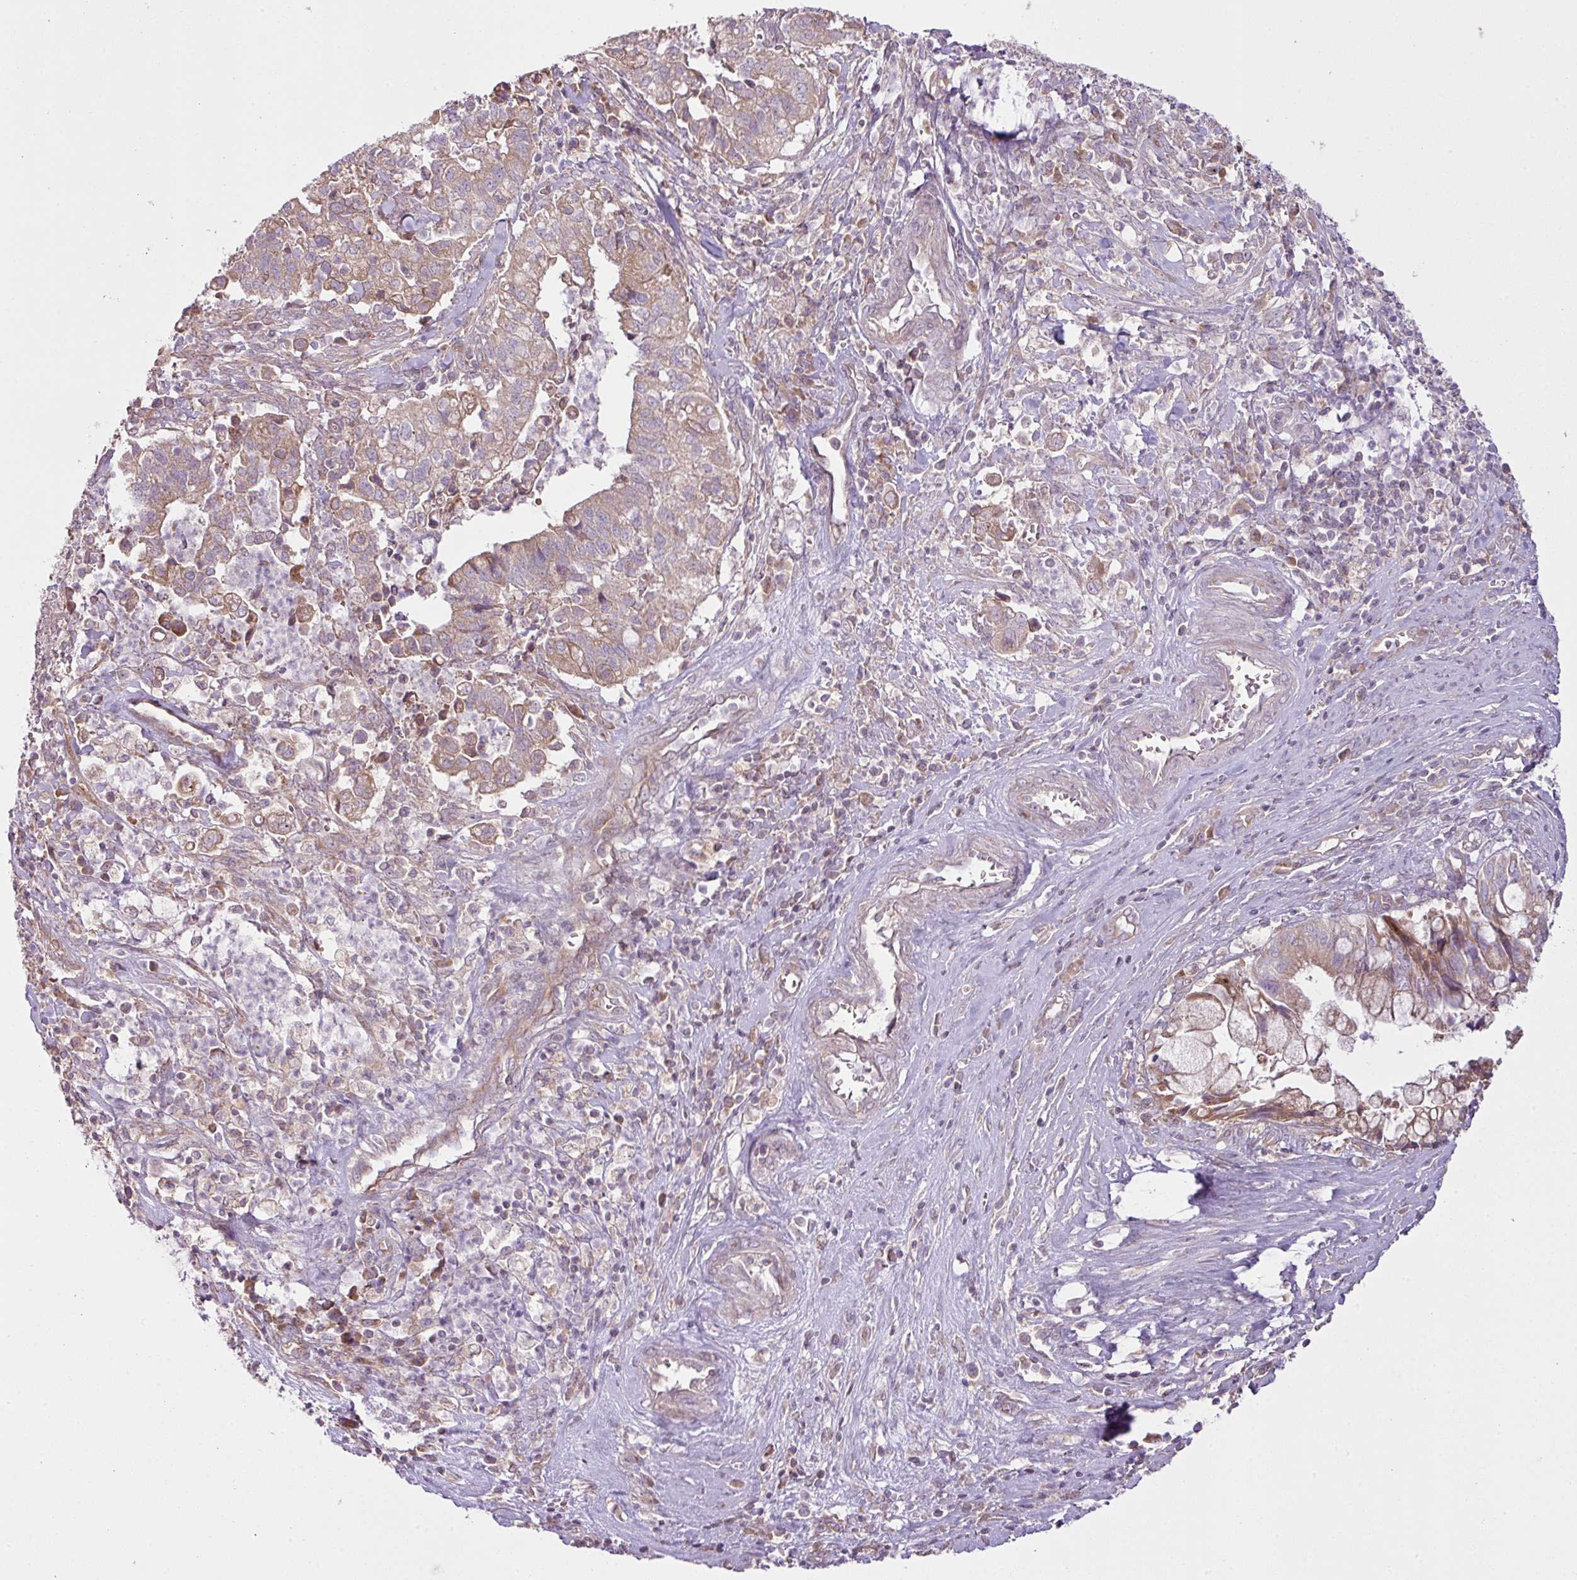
{"staining": {"intensity": "moderate", "quantity": "25%-75%", "location": "cytoplasmic/membranous"}, "tissue": "cervical cancer", "cell_type": "Tumor cells", "image_type": "cancer", "snomed": [{"axis": "morphology", "description": "Adenocarcinoma, NOS"}, {"axis": "topography", "description": "Cervix"}], "caption": "Immunohistochemical staining of cervical adenocarcinoma reveals moderate cytoplasmic/membranous protein positivity in approximately 25%-75% of tumor cells.", "gene": "COX18", "patient": {"sex": "female", "age": 44}}